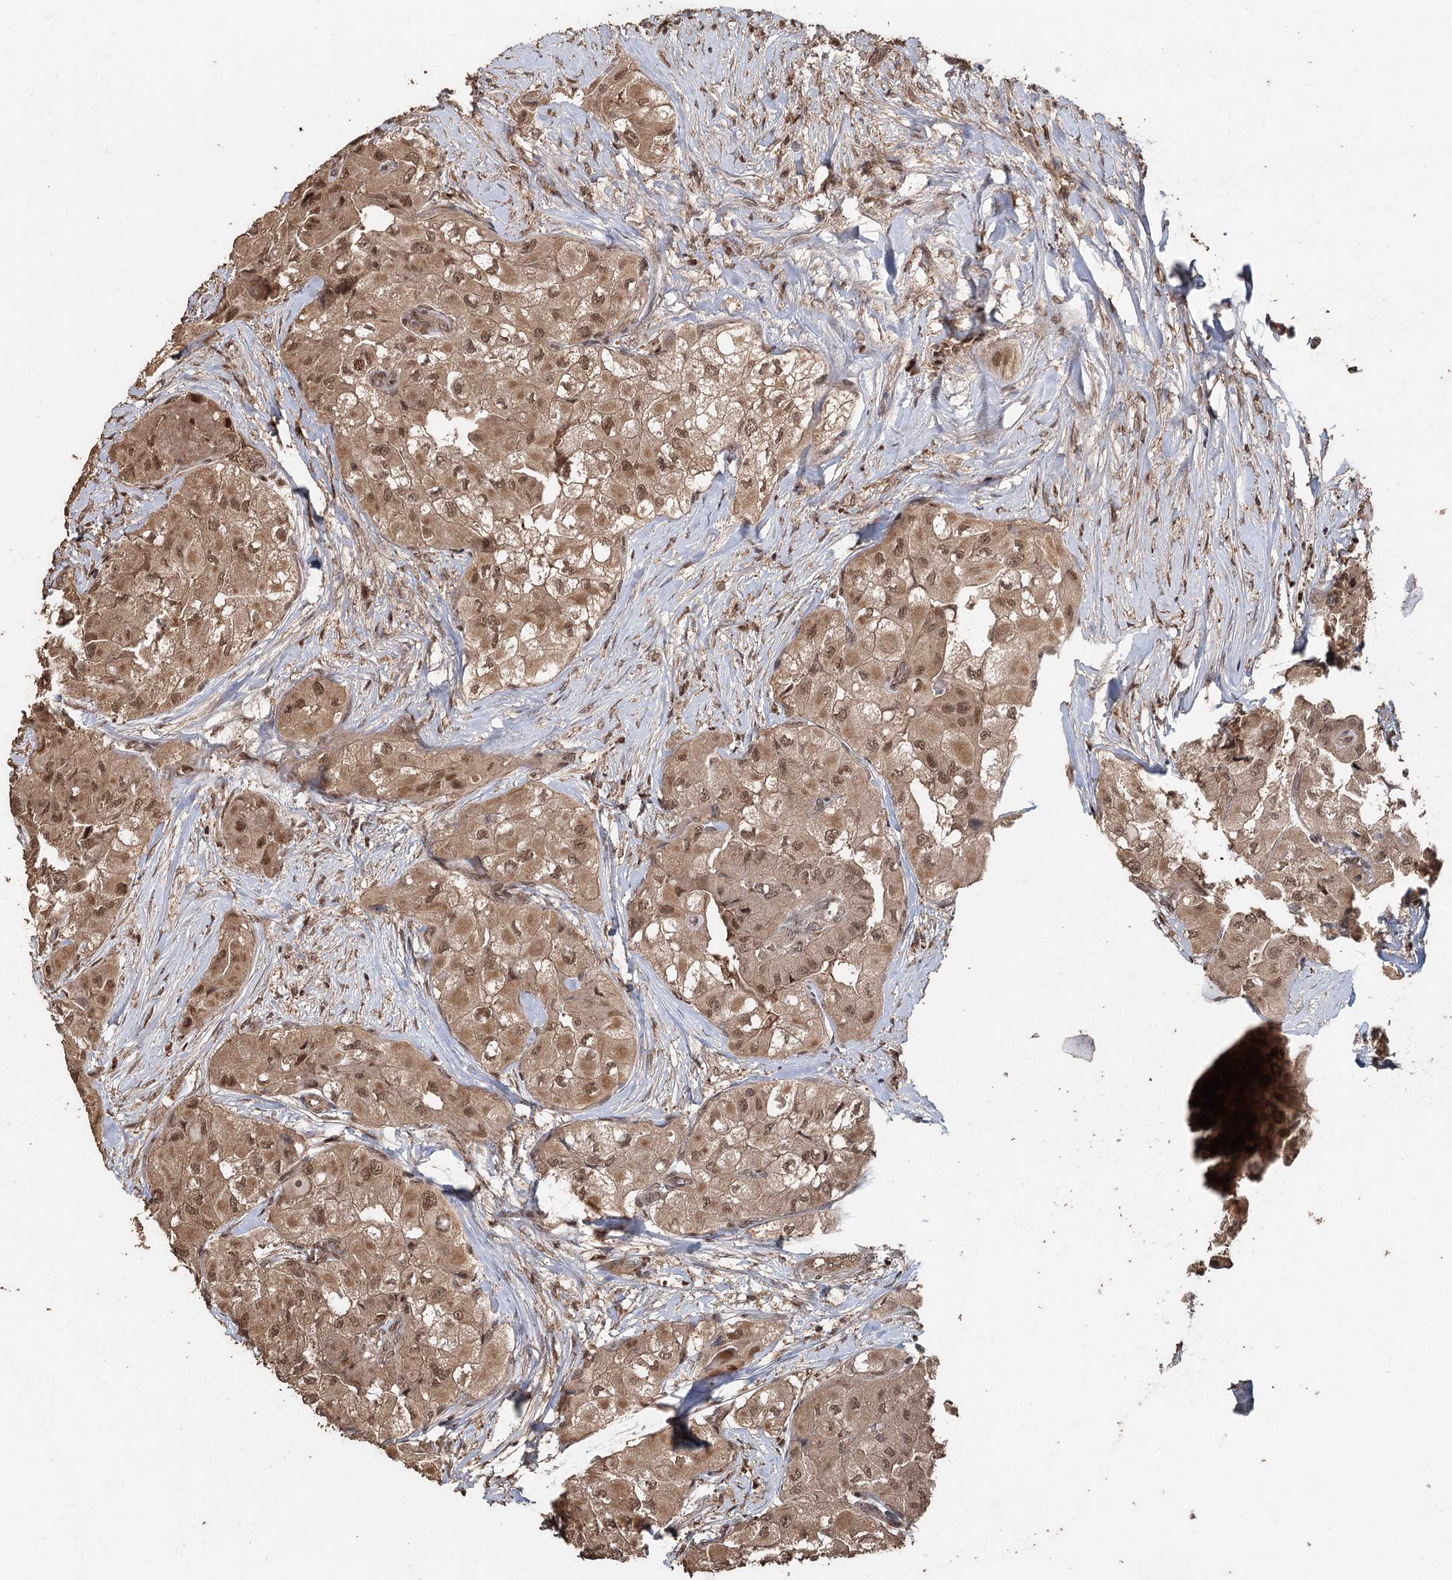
{"staining": {"intensity": "moderate", "quantity": ">75%", "location": "cytoplasmic/membranous,nuclear"}, "tissue": "thyroid cancer", "cell_type": "Tumor cells", "image_type": "cancer", "snomed": [{"axis": "morphology", "description": "Papillary adenocarcinoma, NOS"}, {"axis": "topography", "description": "Thyroid gland"}], "caption": "Human papillary adenocarcinoma (thyroid) stained with a brown dye demonstrates moderate cytoplasmic/membranous and nuclear positive staining in approximately >75% of tumor cells.", "gene": "FBXO7", "patient": {"sex": "female", "age": 59}}